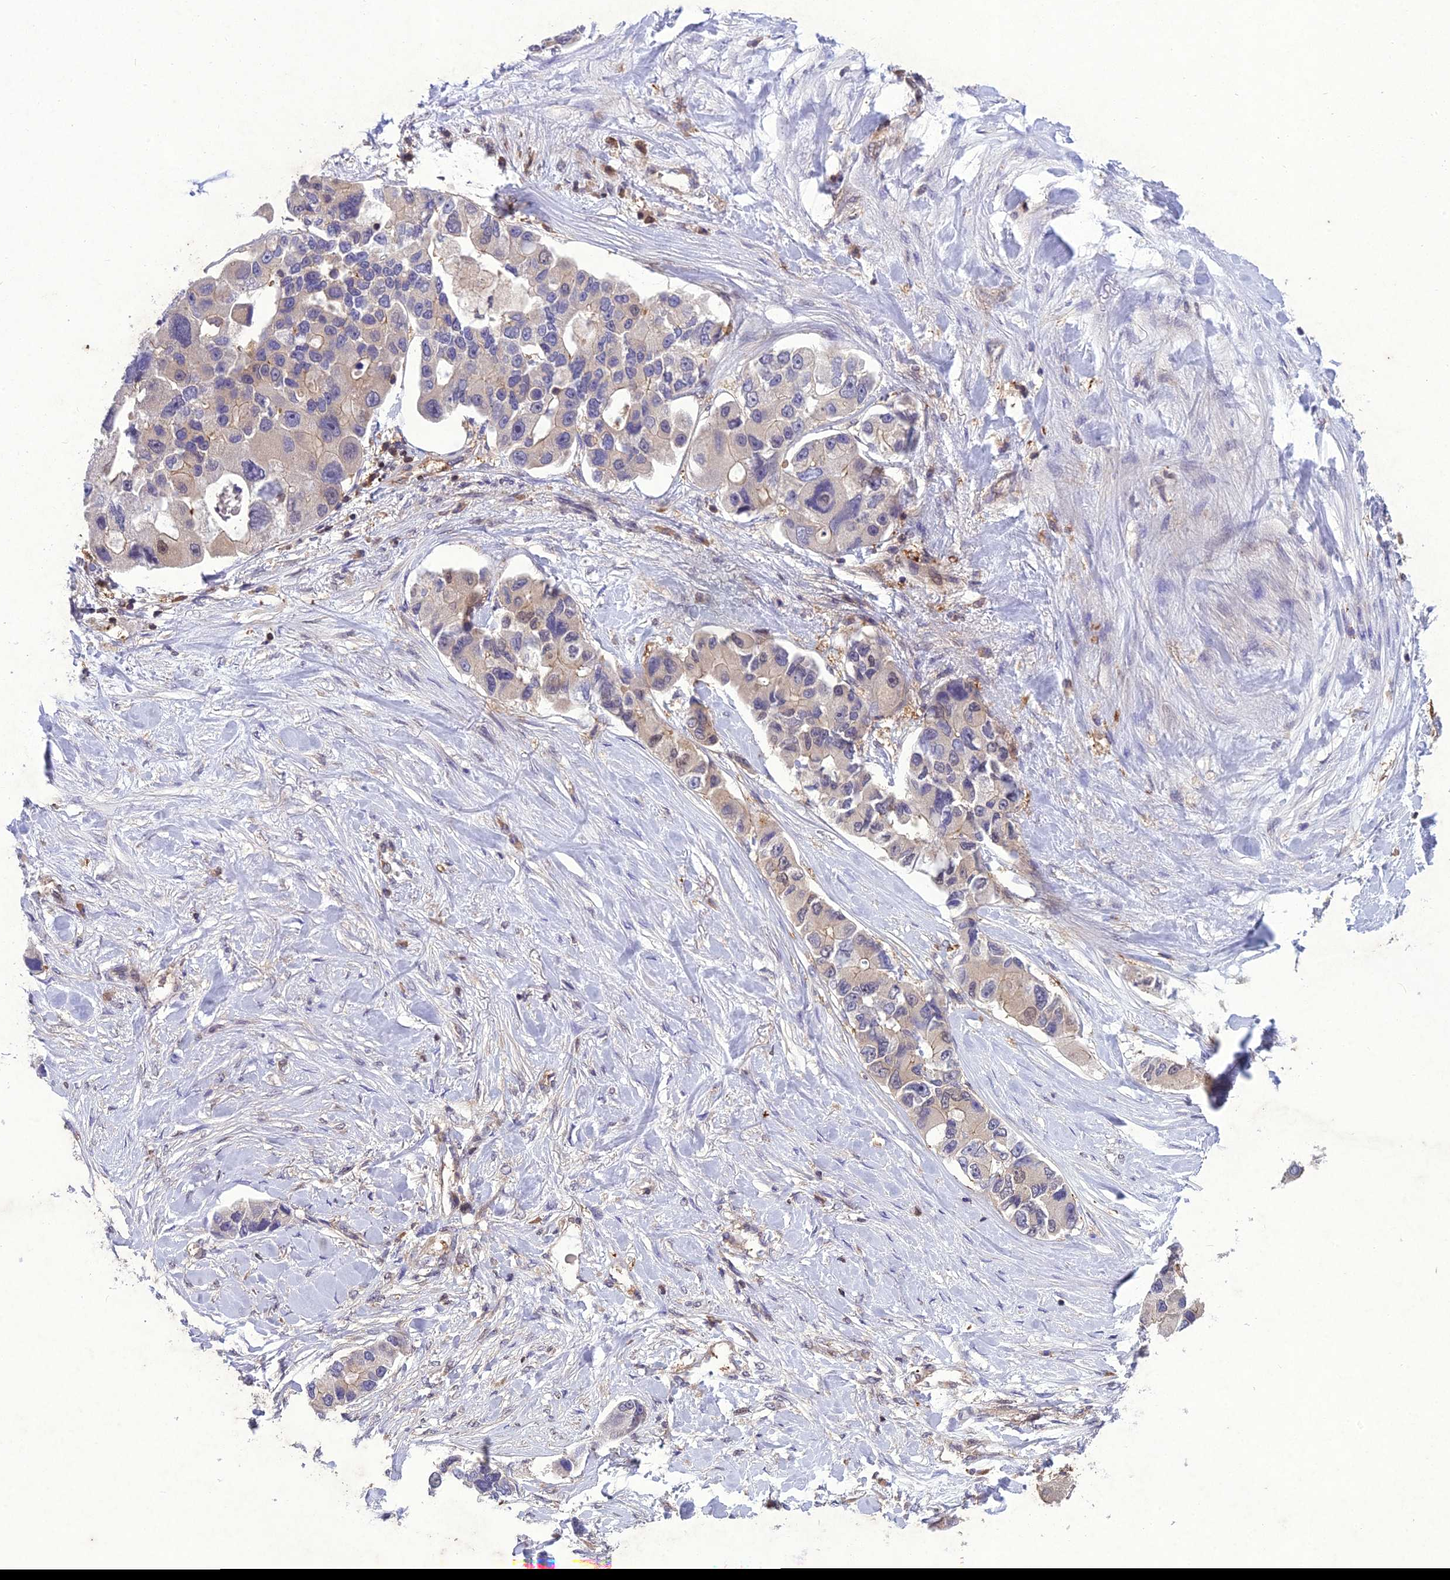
{"staining": {"intensity": "weak", "quantity": "<25%", "location": "nuclear"}, "tissue": "lung cancer", "cell_type": "Tumor cells", "image_type": "cancer", "snomed": [{"axis": "morphology", "description": "Adenocarcinoma, NOS"}, {"axis": "topography", "description": "Lung"}], "caption": "The immunohistochemistry (IHC) histopathology image has no significant positivity in tumor cells of adenocarcinoma (lung) tissue.", "gene": "GDF6", "patient": {"sex": "female", "age": 54}}